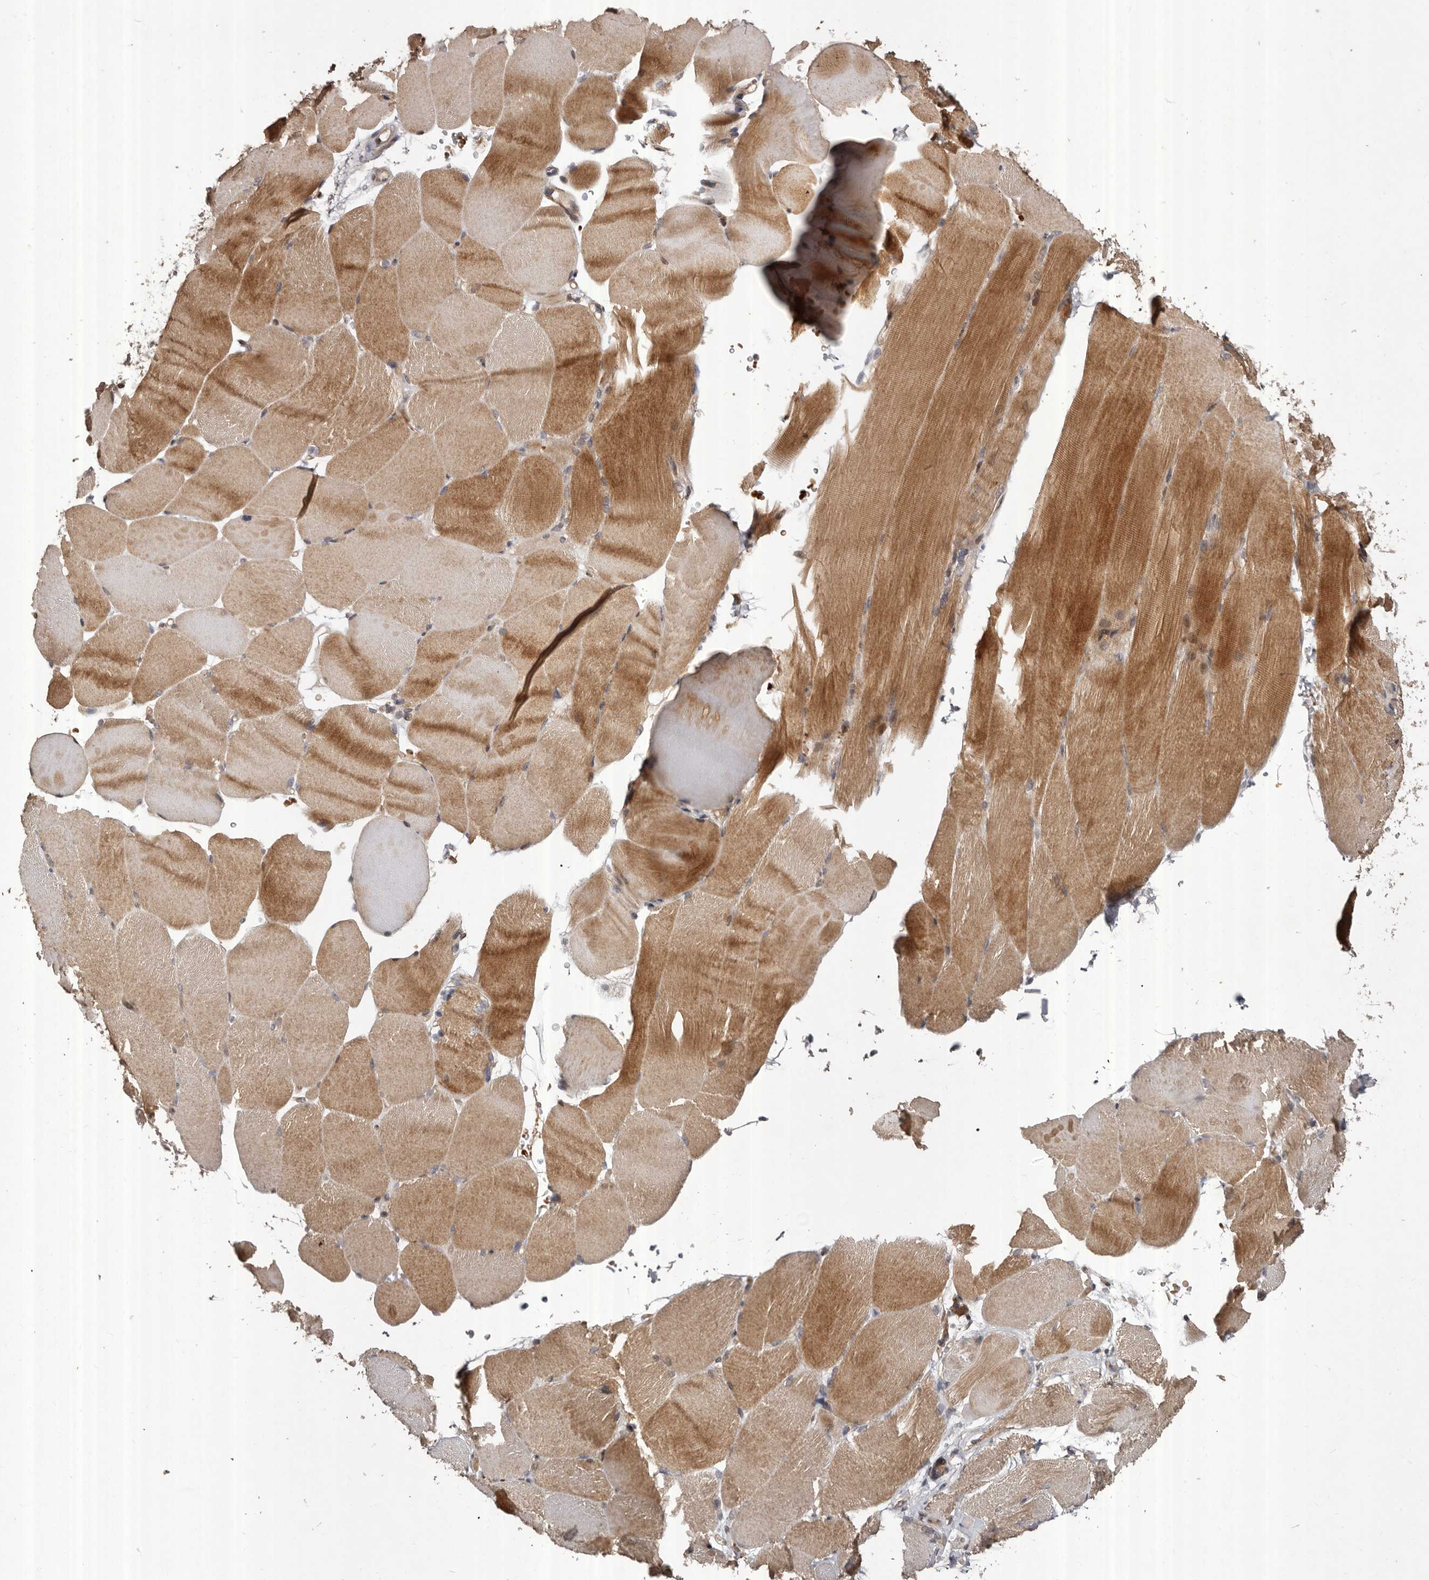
{"staining": {"intensity": "moderate", "quantity": ">75%", "location": "cytoplasmic/membranous"}, "tissue": "skeletal muscle", "cell_type": "Myocytes", "image_type": "normal", "snomed": [{"axis": "morphology", "description": "Normal tissue, NOS"}, {"axis": "topography", "description": "Skeletal muscle"}, {"axis": "topography", "description": "Parathyroid gland"}], "caption": "High-power microscopy captured an immunohistochemistry photomicrograph of benign skeletal muscle, revealing moderate cytoplasmic/membranous expression in about >75% of myocytes. The protein is shown in brown color, while the nuclei are stained blue.", "gene": "ABL1", "patient": {"sex": "female", "age": 37}}